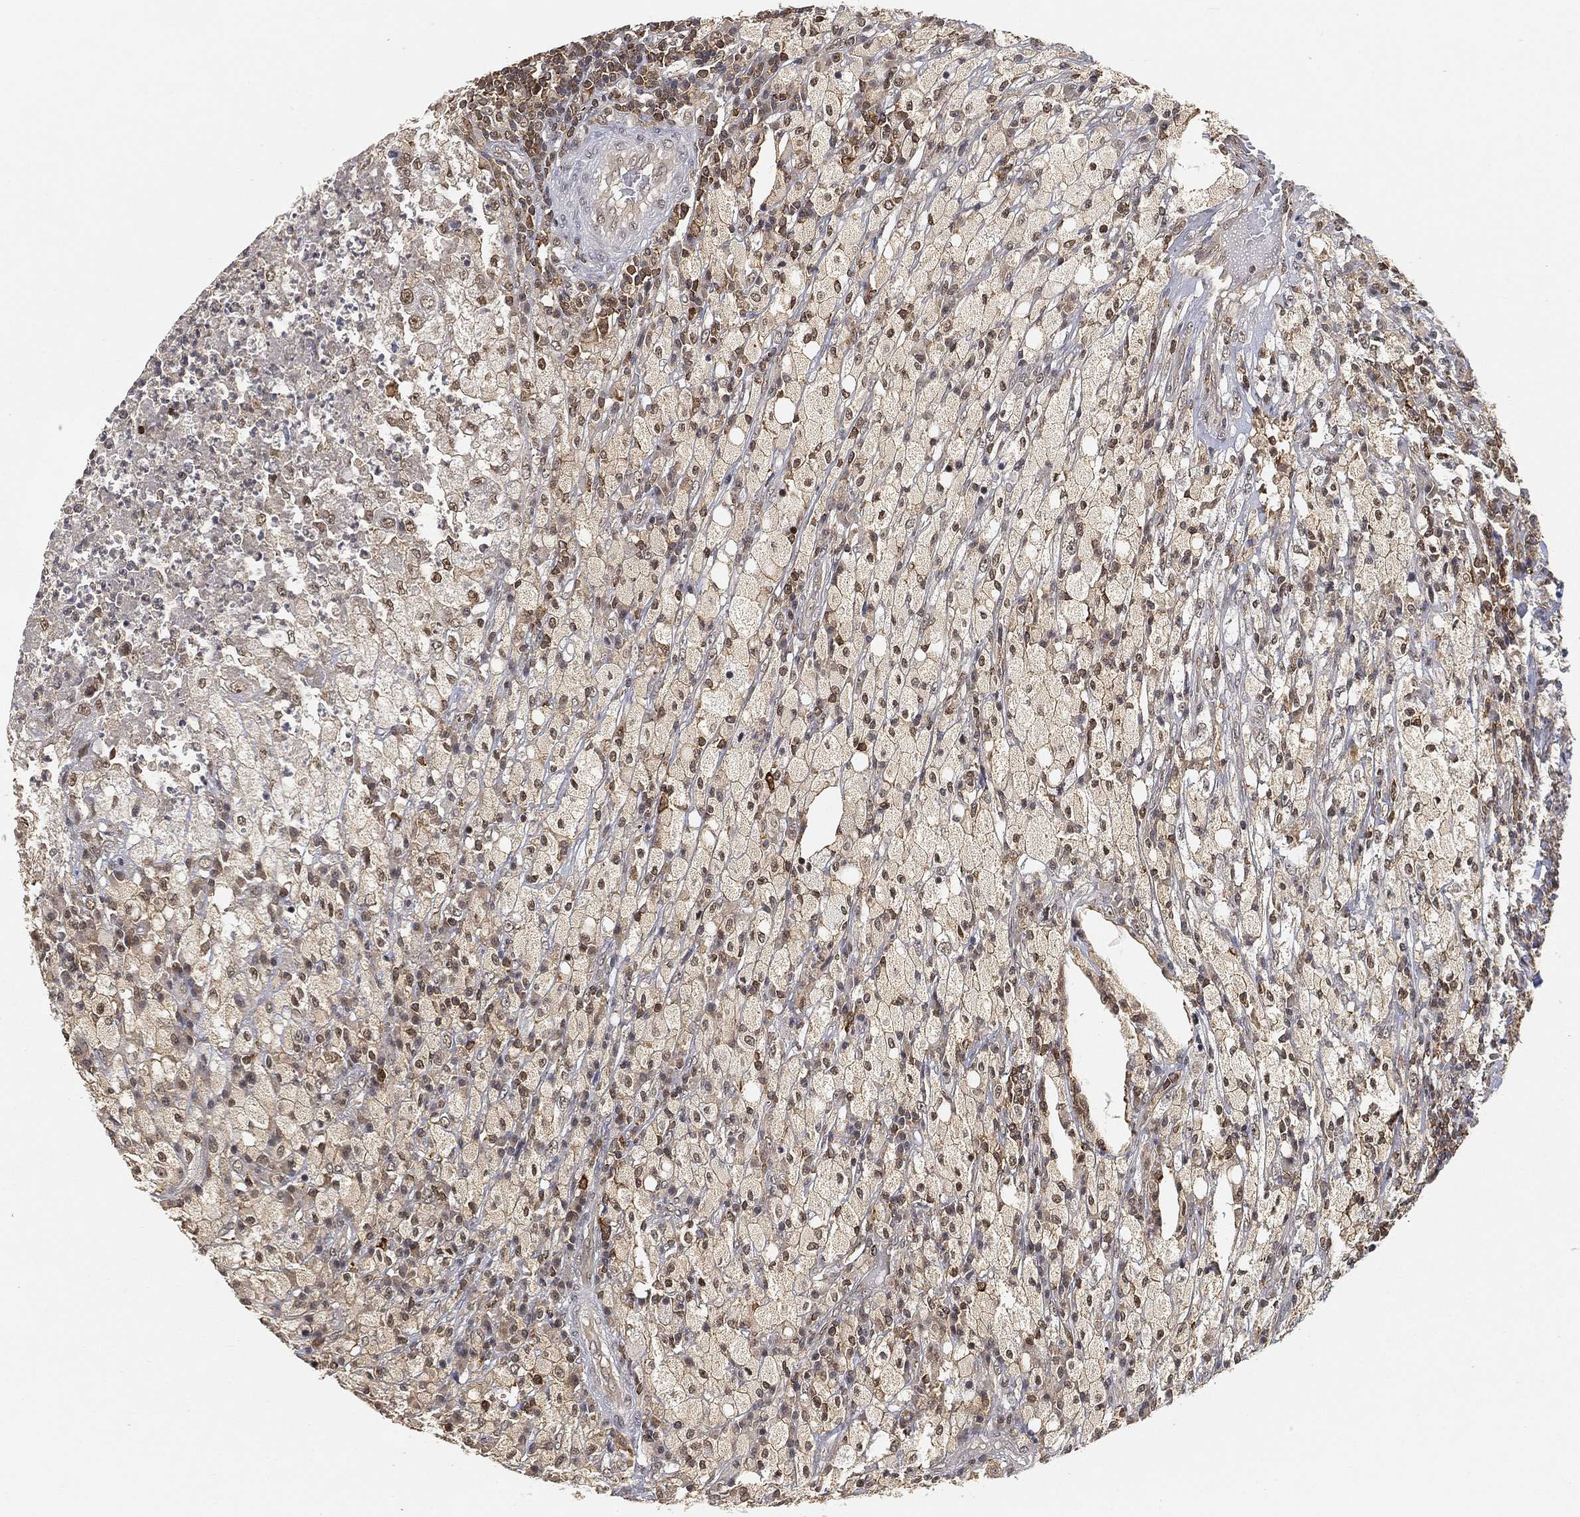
{"staining": {"intensity": "moderate", "quantity": "<25%", "location": "nuclear"}, "tissue": "testis cancer", "cell_type": "Tumor cells", "image_type": "cancer", "snomed": [{"axis": "morphology", "description": "Necrosis, NOS"}, {"axis": "morphology", "description": "Carcinoma, Embryonal, NOS"}, {"axis": "topography", "description": "Testis"}], "caption": "A histopathology image of human testis embryonal carcinoma stained for a protein exhibits moderate nuclear brown staining in tumor cells.", "gene": "WDR26", "patient": {"sex": "male", "age": 19}}